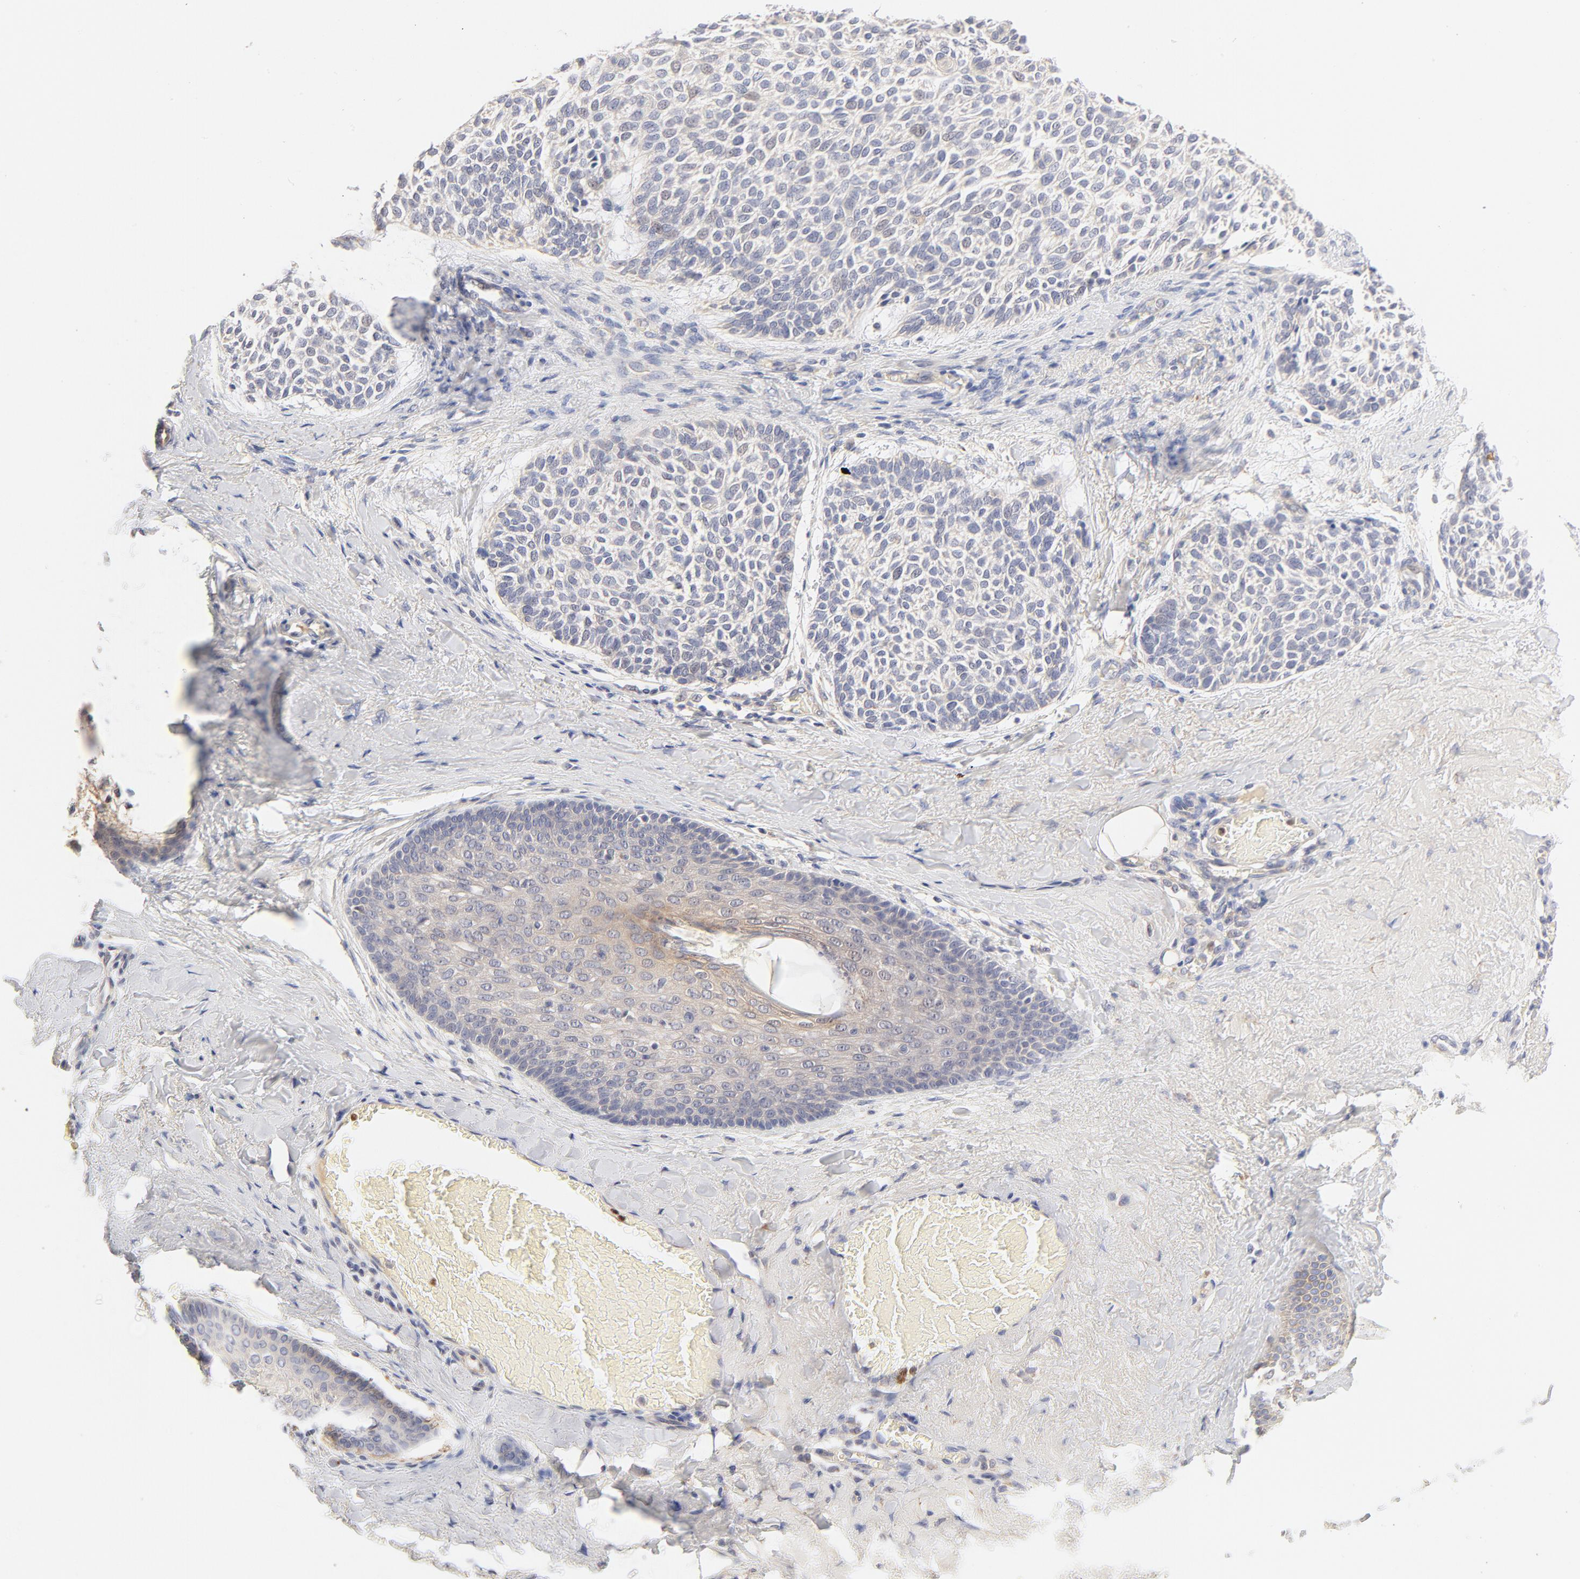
{"staining": {"intensity": "negative", "quantity": "none", "location": "none"}, "tissue": "skin cancer", "cell_type": "Tumor cells", "image_type": "cancer", "snomed": [{"axis": "morphology", "description": "Normal tissue, NOS"}, {"axis": "morphology", "description": "Basal cell carcinoma"}, {"axis": "topography", "description": "Skin"}], "caption": "IHC of human skin cancer demonstrates no expression in tumor cells.", "gene": "MTERF2", "patient": {"sex": "female", "age": 70}}